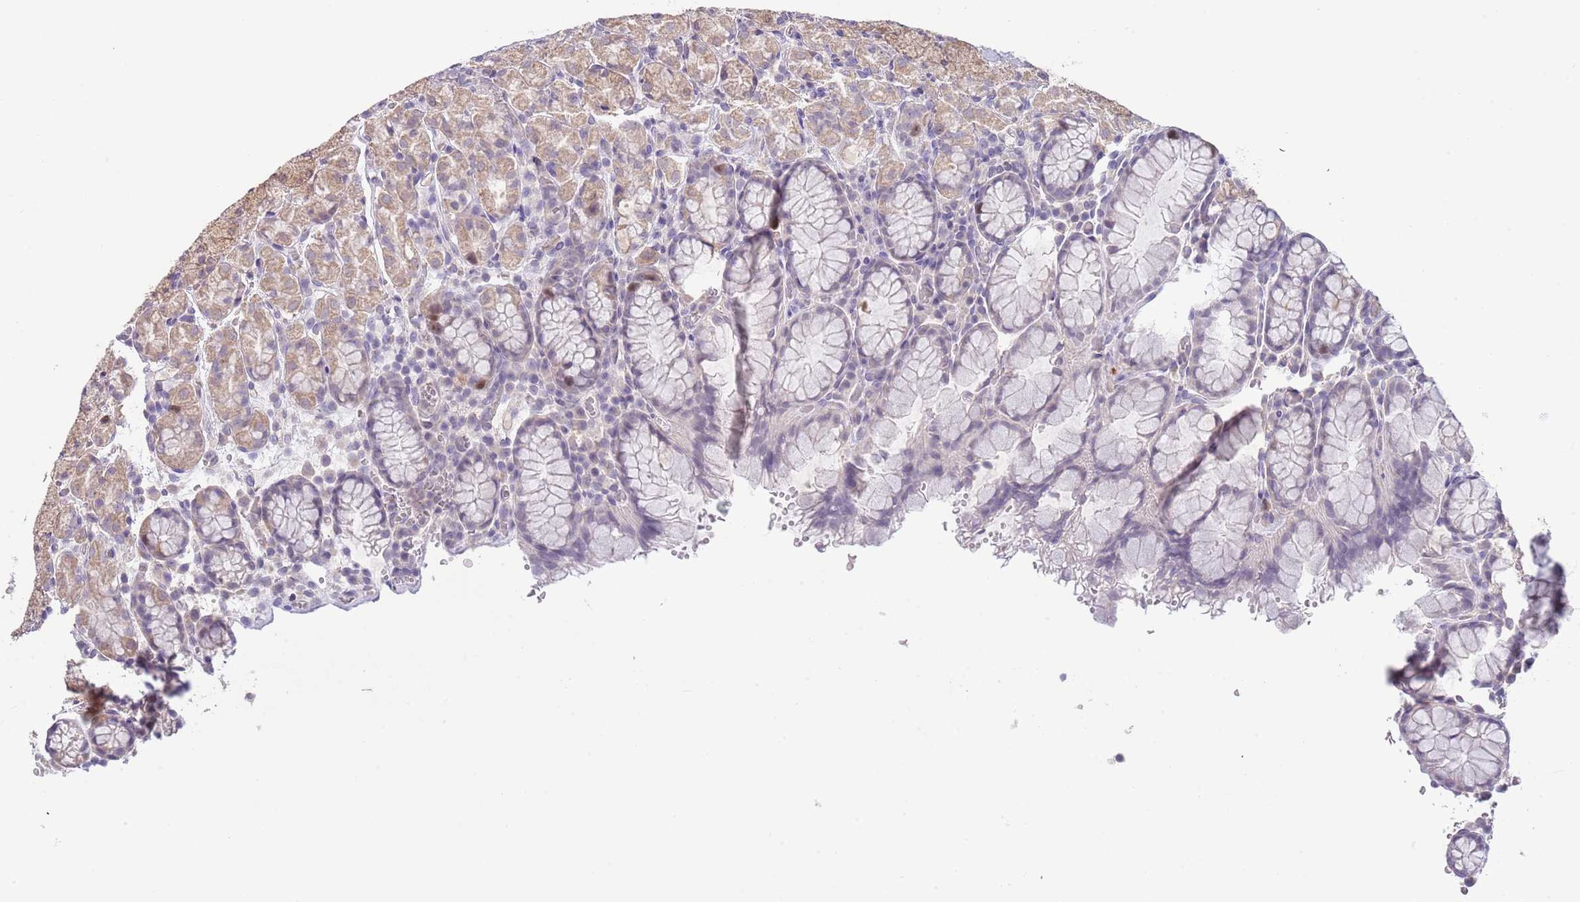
{"staining": {"intensity": "weak", "quantity": "25%-75%", "location": "cytoplasmic/membranous"}, "tissue": "stomach", "cell_type": "Glandular cells", "image_type": "normal", "snomed": [{"axis": "morphology", "description": "Normal tissue, NOS"}, {"axis": "topography", "description": "Stomach, upper"}, {"axis": "topography", "description": "Stomach"}], "caption": "Protein expression analysis of normal human stomach reveals weak cytoplasmic/membranous staining in about 25%-75% of glandular cells. The protein is shown in brown color, while the nuclei are stained blue.", "gene": "PIMREG", "patient": {"sex": "male", "age": 62}}